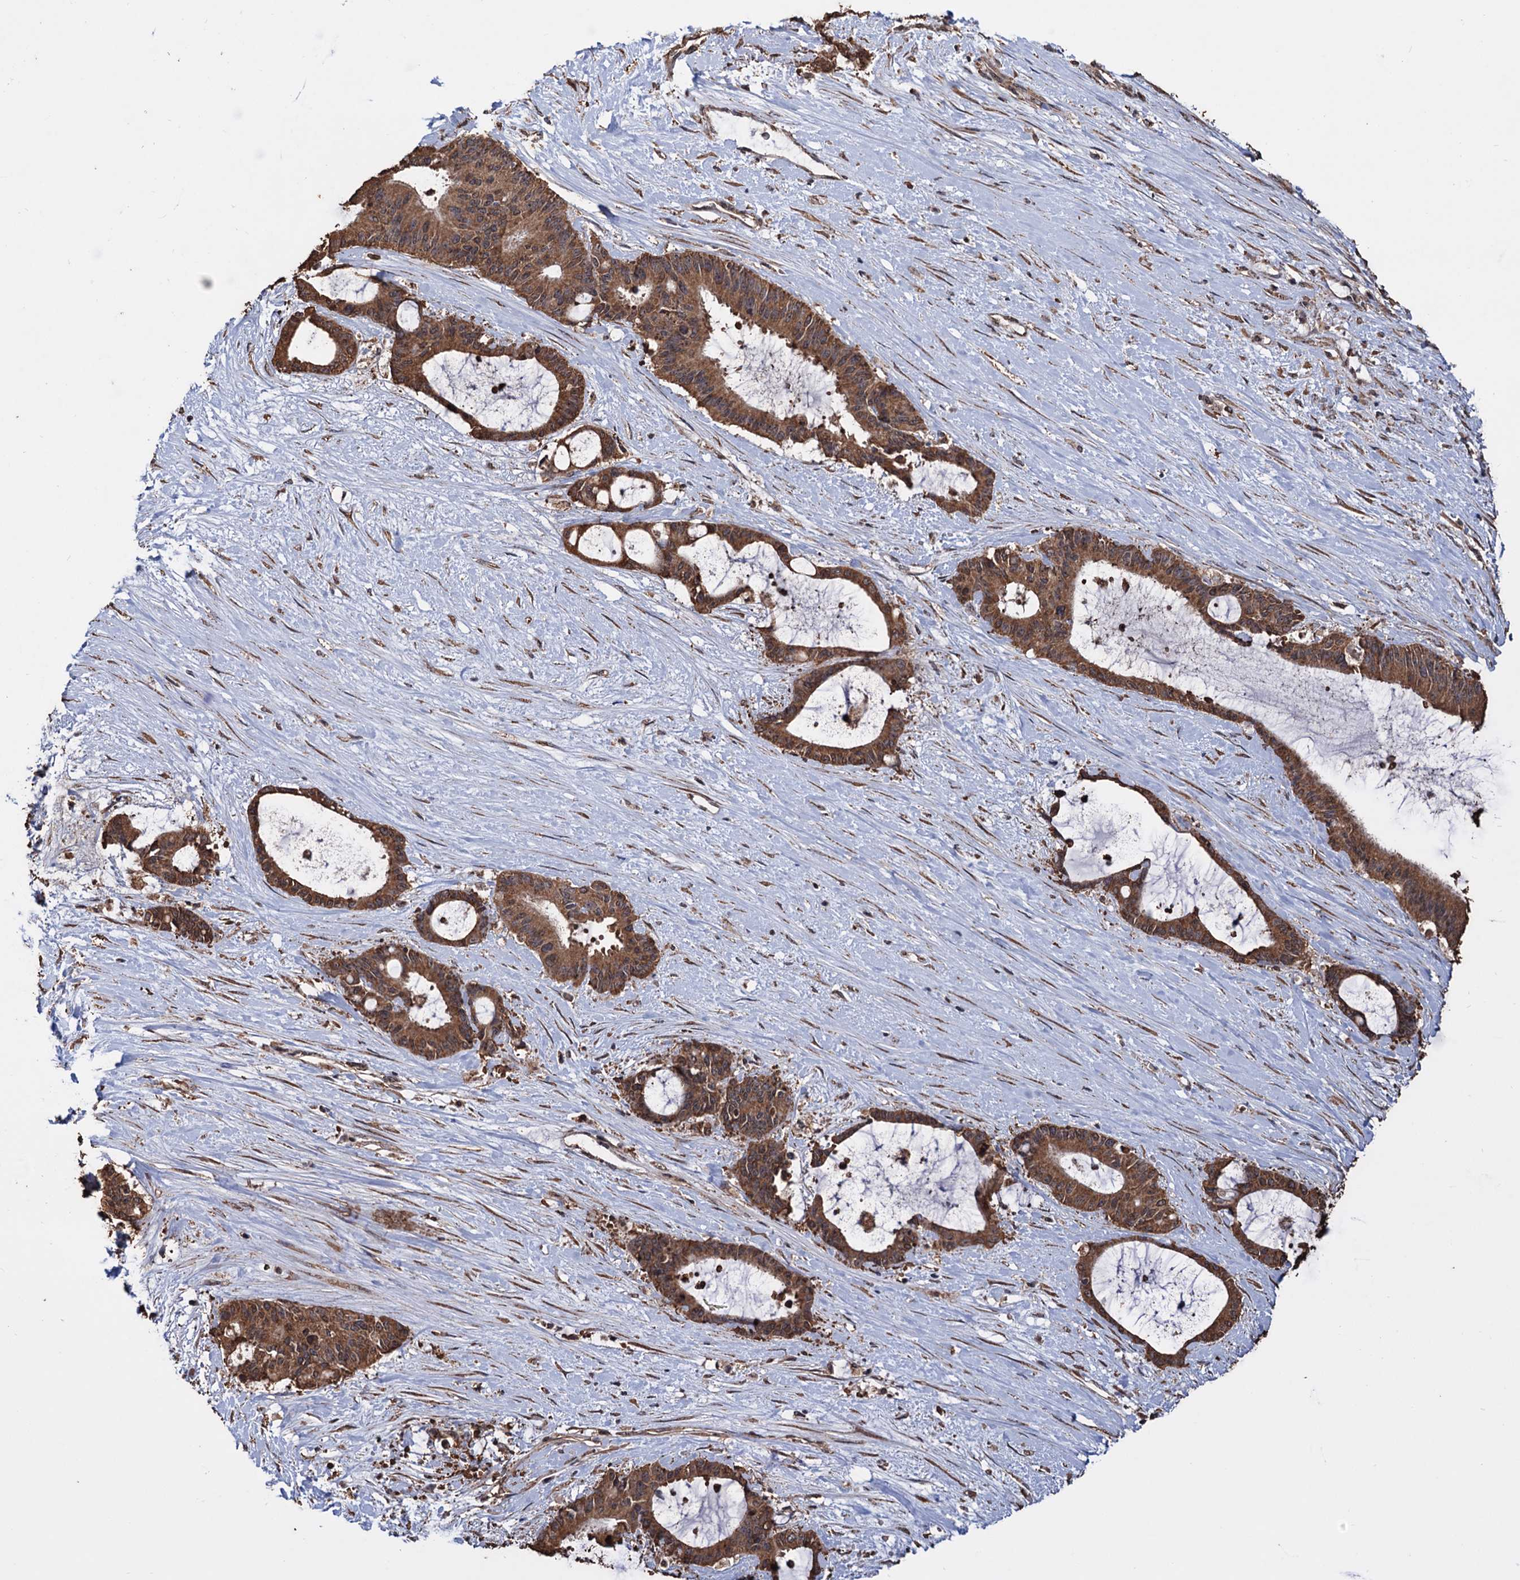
{"staining": {"intensity": "moderate", "quantity": ">75%", "location": "cytoplasmic/membranous"}, "tissue": "liver cancer", "cell_type": "Tumor cells", "image_type": "cancer", "snomed": [{"axis": "morphology", "description": "Normal tissue, NOS"}, {"axis": "morphology", "description": "Cholangiocarcinoma"}, {"axis": "topography", "description": "Liver"}, {"axis": "topography", "description": "Peripheral nerve tissue"}], "caption": "Liver cholangiocarcinoma stained with a brown dye reveals moderate cytoplasmic/membranous positive expression in approximately >75% of tumor cells.", "gene": "TBC1D12", "patient": {"sex": "female", "age": 73}}